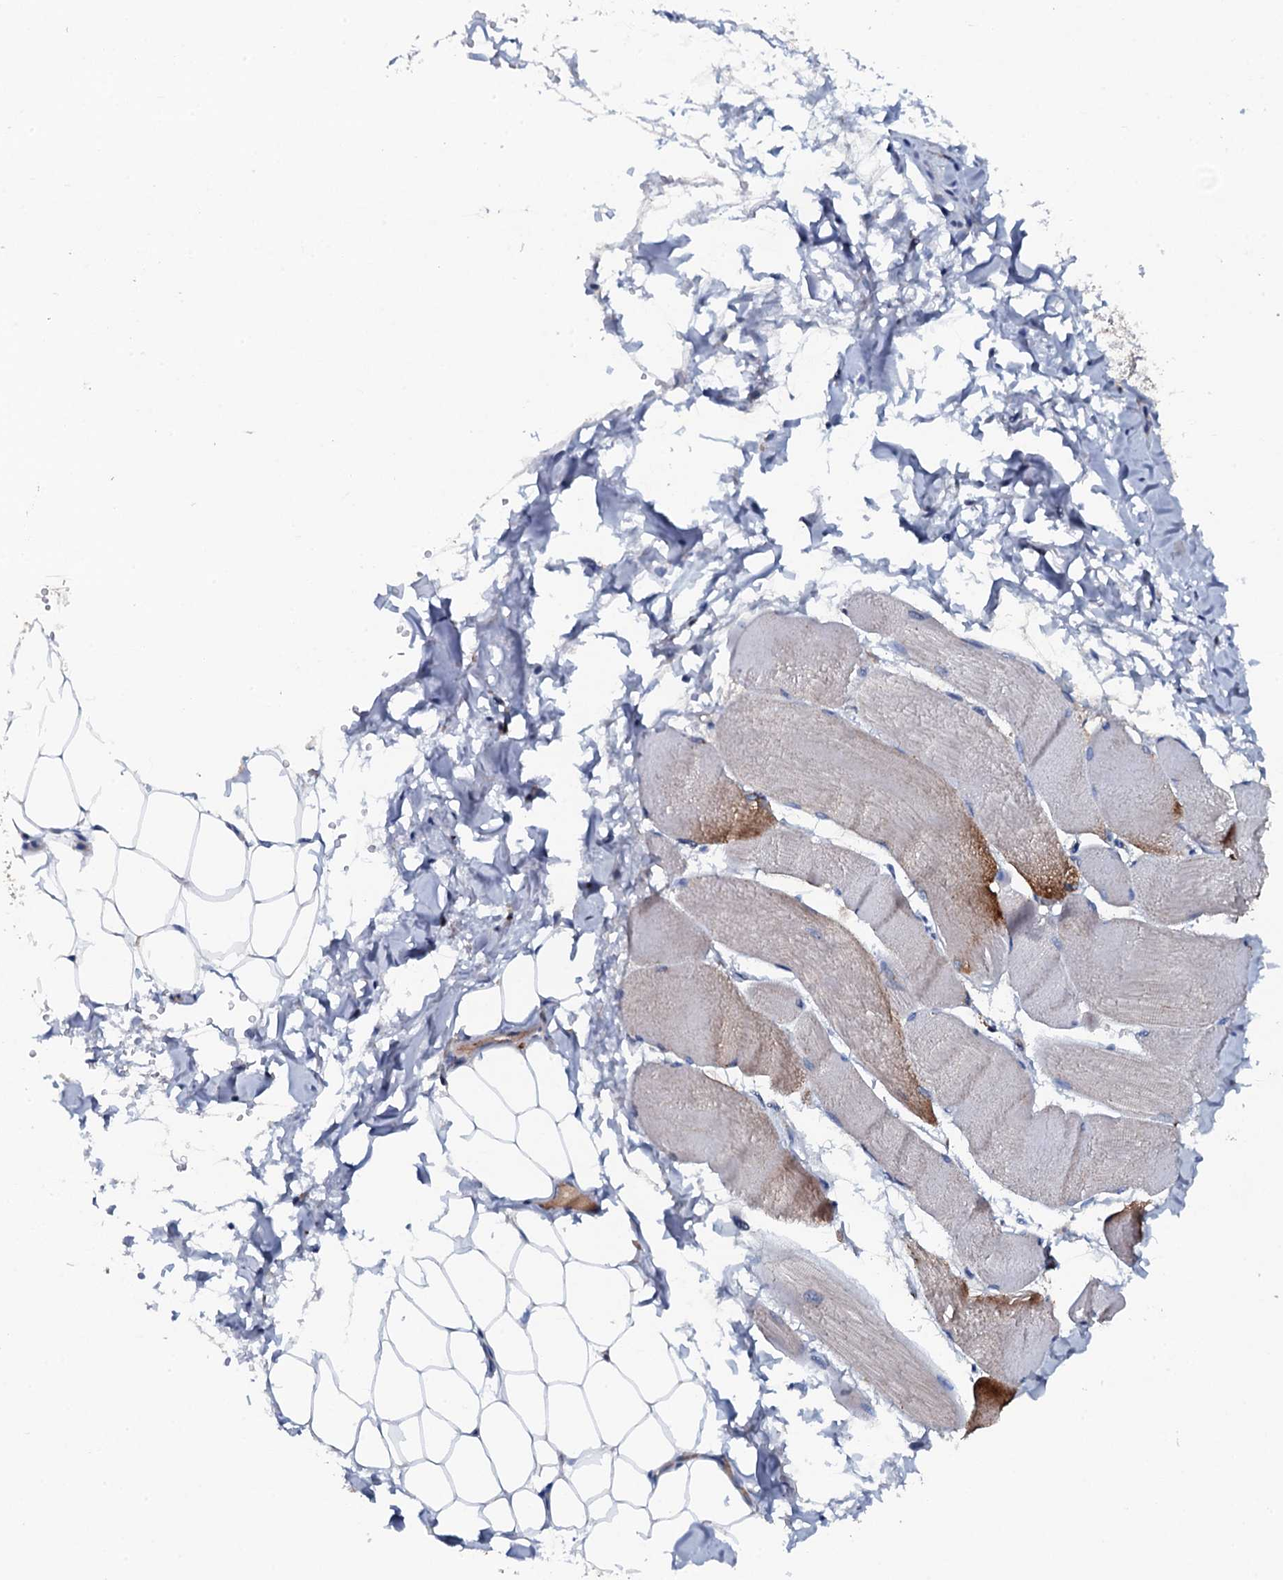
{"staining": {"intensity": "weak", "quantity": "<25%", "location": "cytoplasmic/membranous"}, "tissue": "skeletal muscle", "cell_type": "Myocytes", "image_type": "normal", "snomed": [{"axis": "morphology", "description": "Normal tissue, NOS"}, {"axis": "morphology", "description": "Basal cell carcinoma"}, {"axis": "topography", "description": "Skeletal muscle"}], "caption": "High power microscopy micrograph of an immunohistochemistry histopathology image of unremarkable skeletal muscle, revealing no significant staining in myocytes. Brightfield microscopy of immunohistochemistry (IHC) stained with DAB (3,3'-diaminobenzidine) (brown) and hematoxylin (blue), captured at high magnification.", "gene": "MS4A4E", "patient": {"sex": "female", "age": 64}}